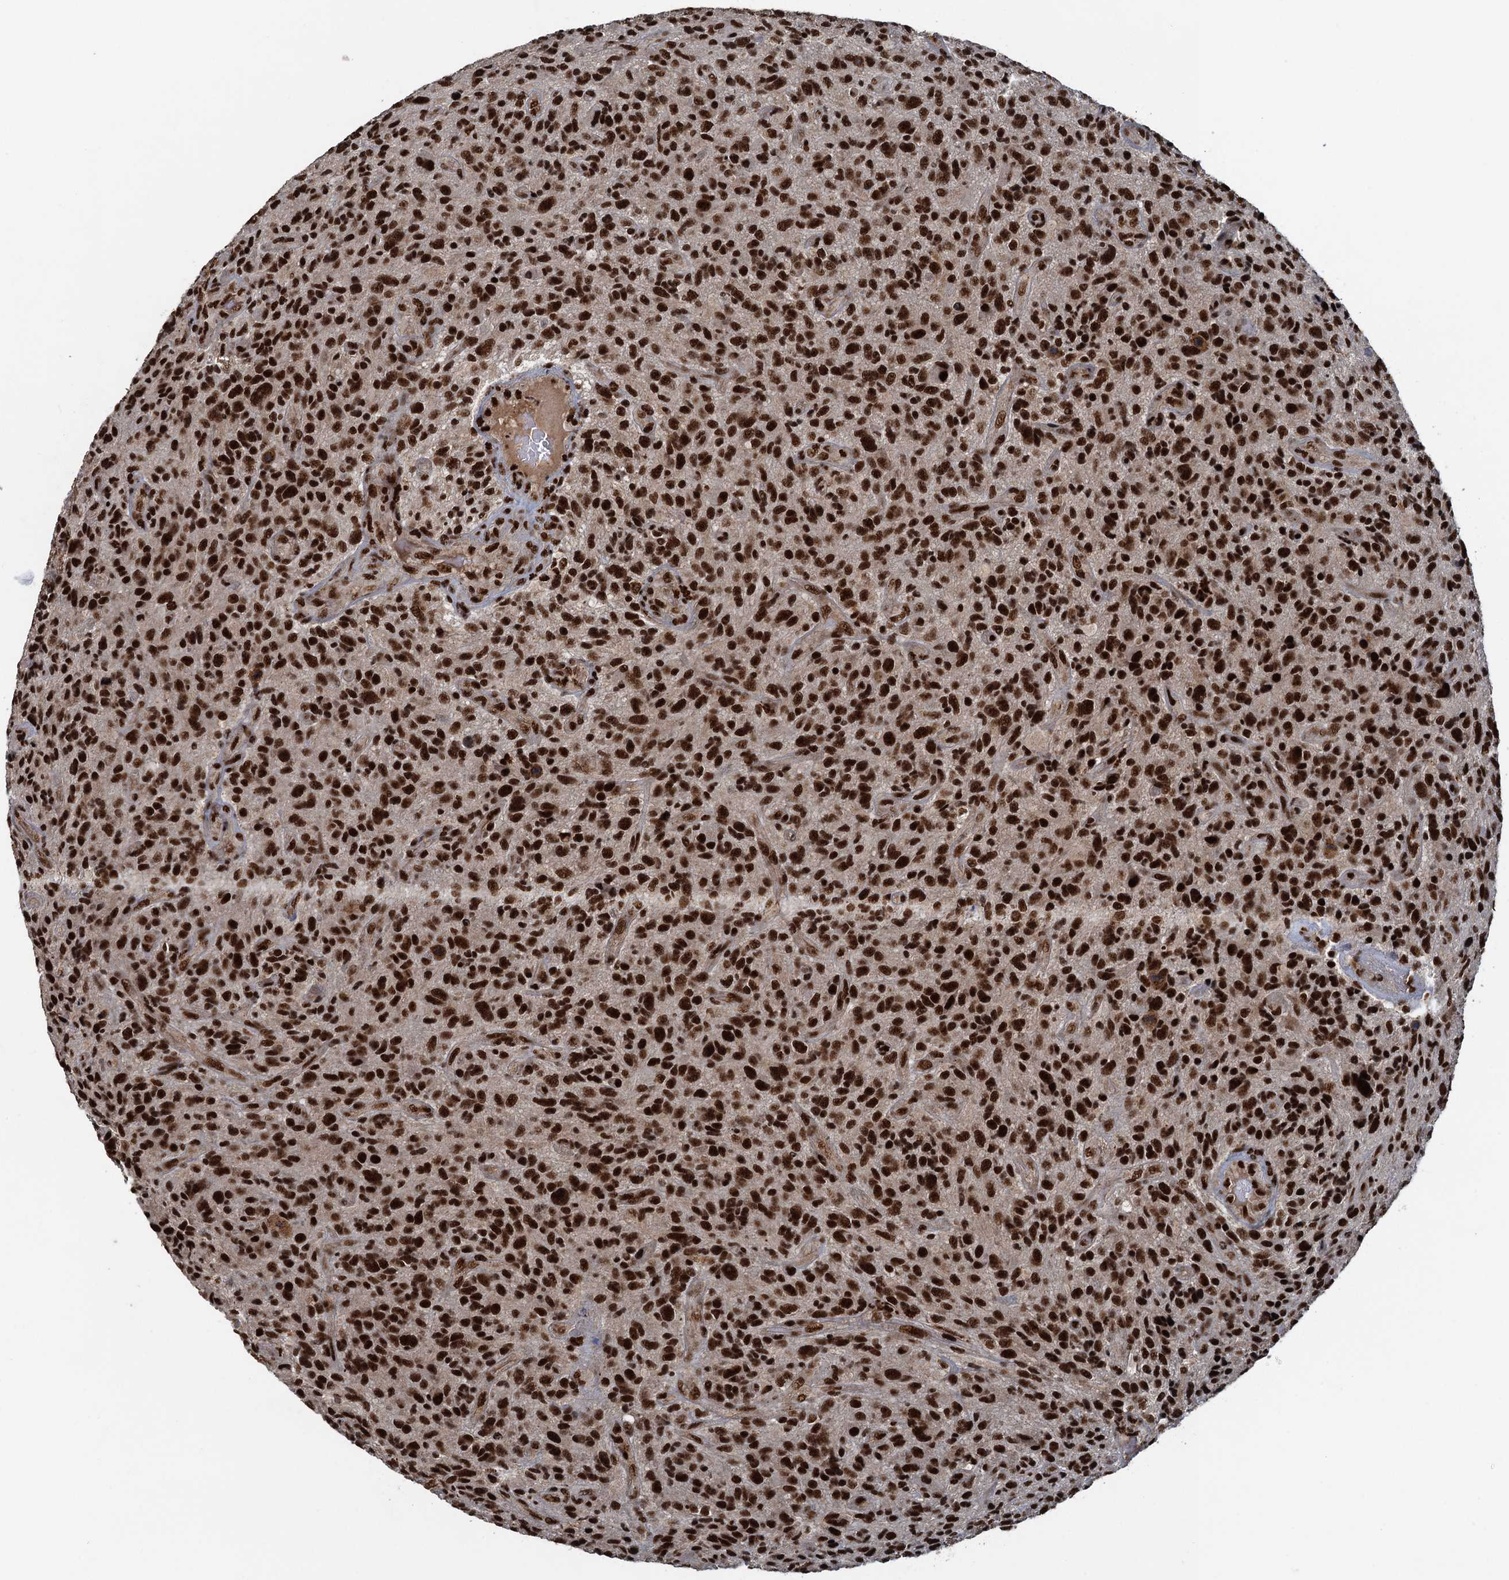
{"staining": {"intensity": "strong", "quantity": ">75%", "location": "nuclear"}, "tissue": "glioma", "cell_type": "Tumor cells", "image_type": "cancer", "snomed": [{"axis": "morphology", "description": "Glioma, malignant, High grade"}, {"axis": "topography", "description": "Brain"}], "caption": "Immunohistochemical staining of high-grade glioma (malignant) reveals high levels of strong nuclear protein expression in approximately >75% of tumor cells. (DAB (3,3'-diaminobenzidine) IHC, brown staining for protein, blue staining for nuclei).", "gene": "ZC3H18", "patient": {"sex": "male", "age": 47}}